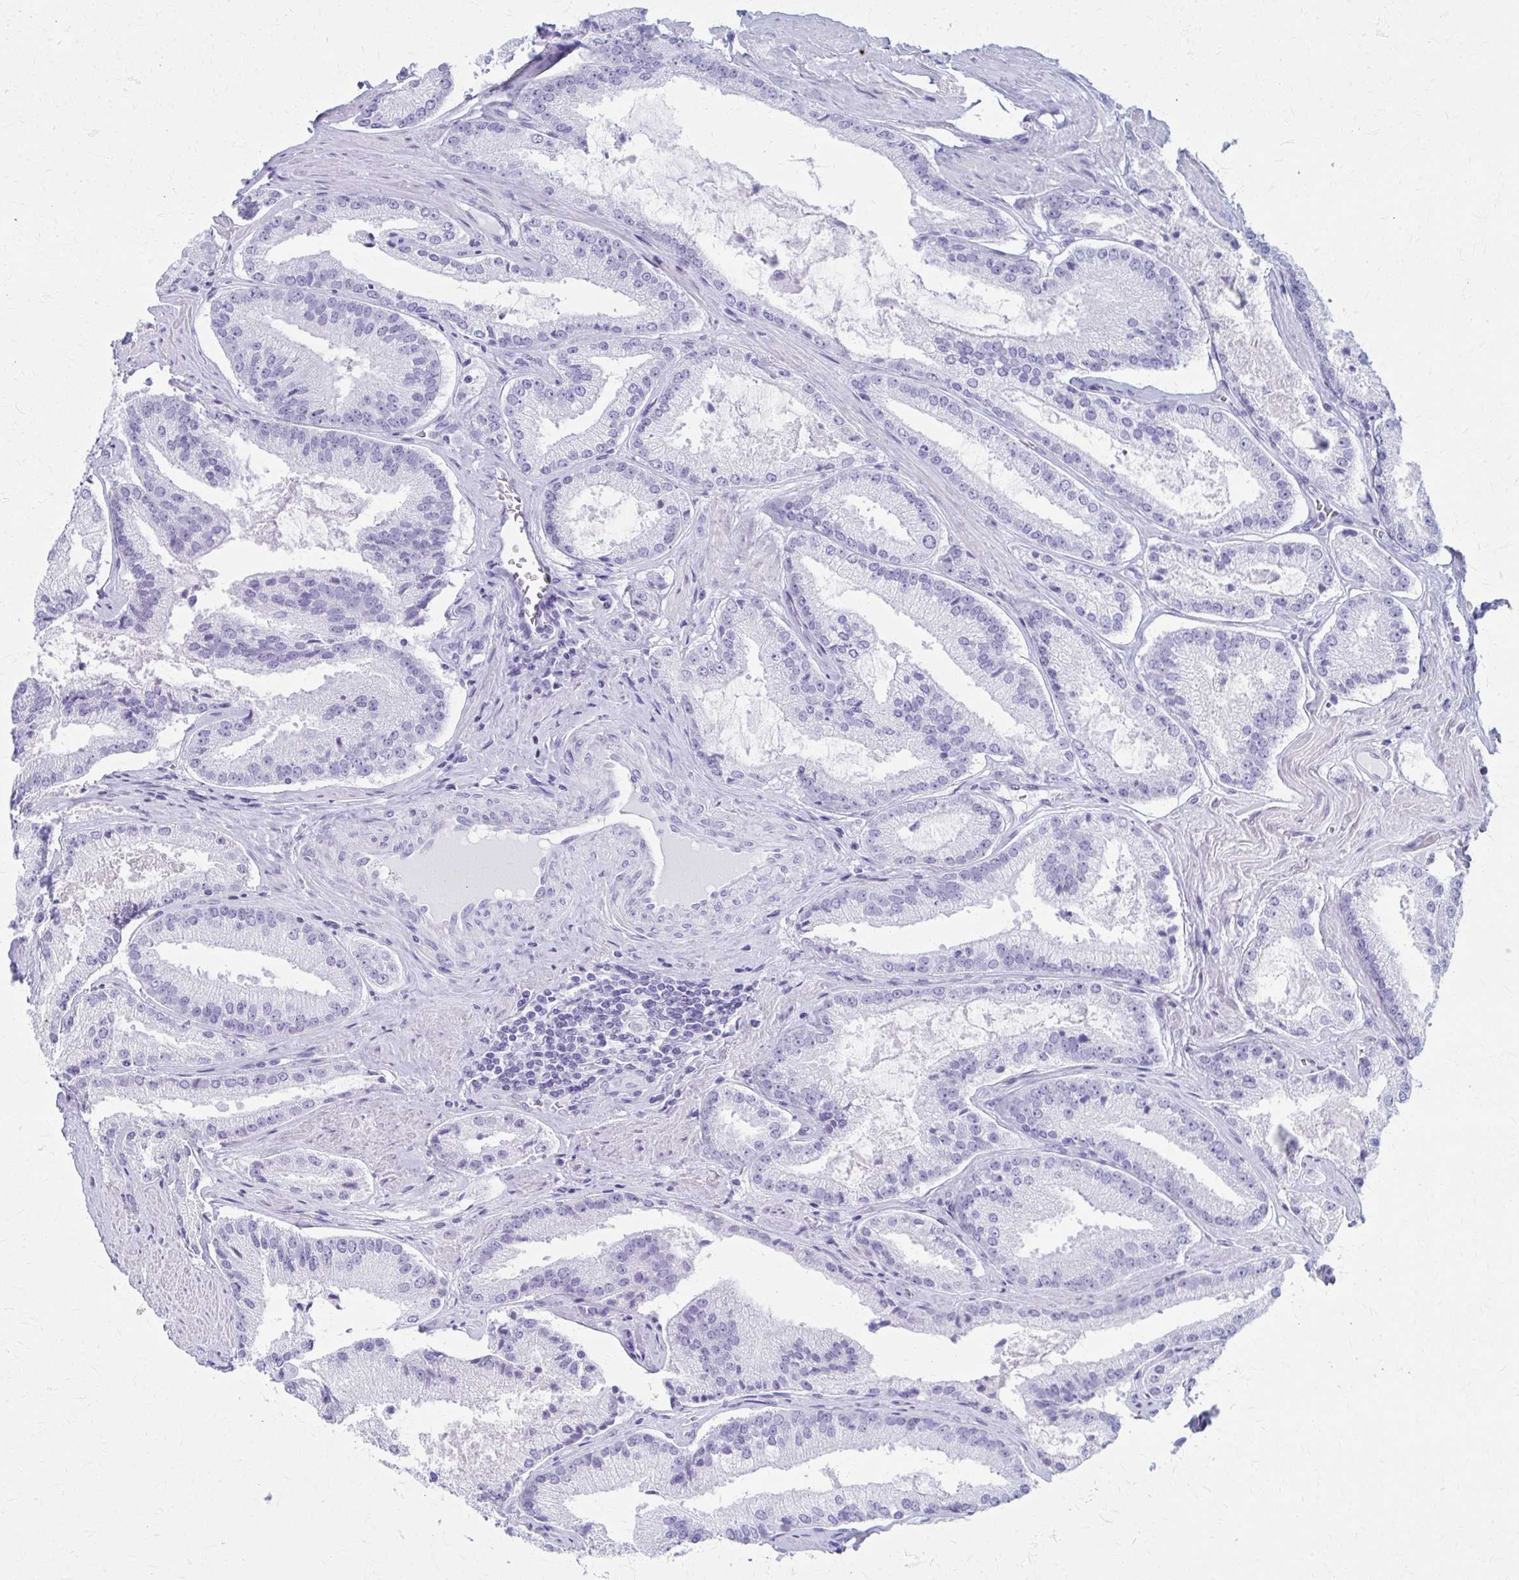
{"staining": {"intensity": "negative", "quantity": "none", "location": "none"}, "tissue": "prostate cancer", "cell_type": "Tumor cells", "image_type": "cancer", "snomed": [{"axis": "morphology", "description": "Adenocarcinoma, High grade"}, {"axis": "topography", "description": "Prostate"}], "caption": "This is an immunohistochemistry micrograph of prostate adenocarcinoma (high-grade). There is no staining in tumor cells.", "gene": "CELF5", "patient": {"sex": "male", "age": 73}}